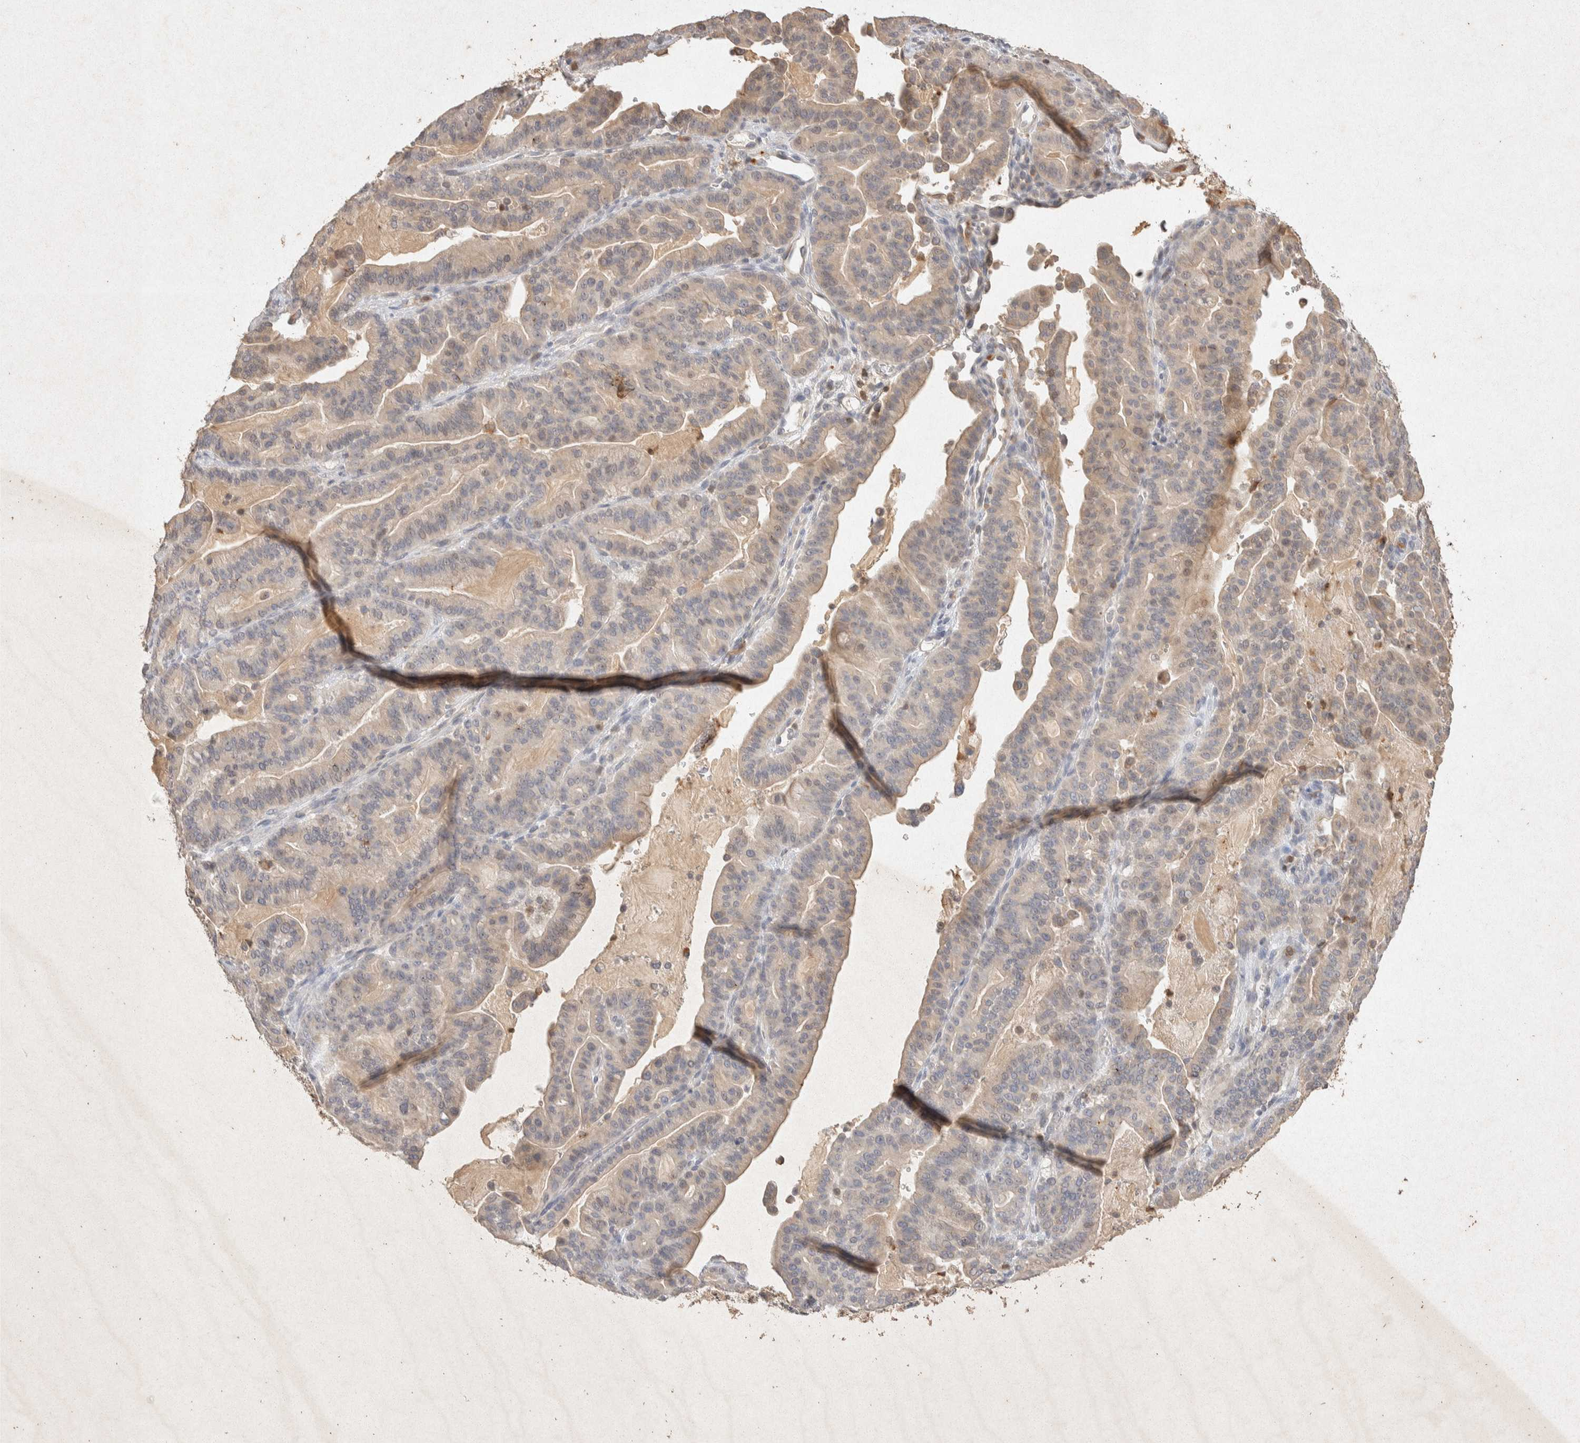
{"staining": {"intensity": "weak", "quantity": "25%-75%", "location": "cytoplasmic/membranous"}, "tissue": "pancreatic cancer", "cell_type": "Tumor cells", "image_type": "cancer", "snomed": [{"axis": "morphology", "description": "Adenocarcinoma, NOS"}, {"axis": "topography", "description": "Pancreas"}], "caption": "A brown stain labels weak cytoplasmic/membranous positivity of a protein in human adenocarcinoma (pancreatic) tumor cells. The staining was performed using DAB (3,3'-diaminobenzidine), with brown indicating positive protein expression. Nuclei are stained blue with hematoxylin.", "gene": "RAC2", "patient": {"sex": "male", "age": 63}}